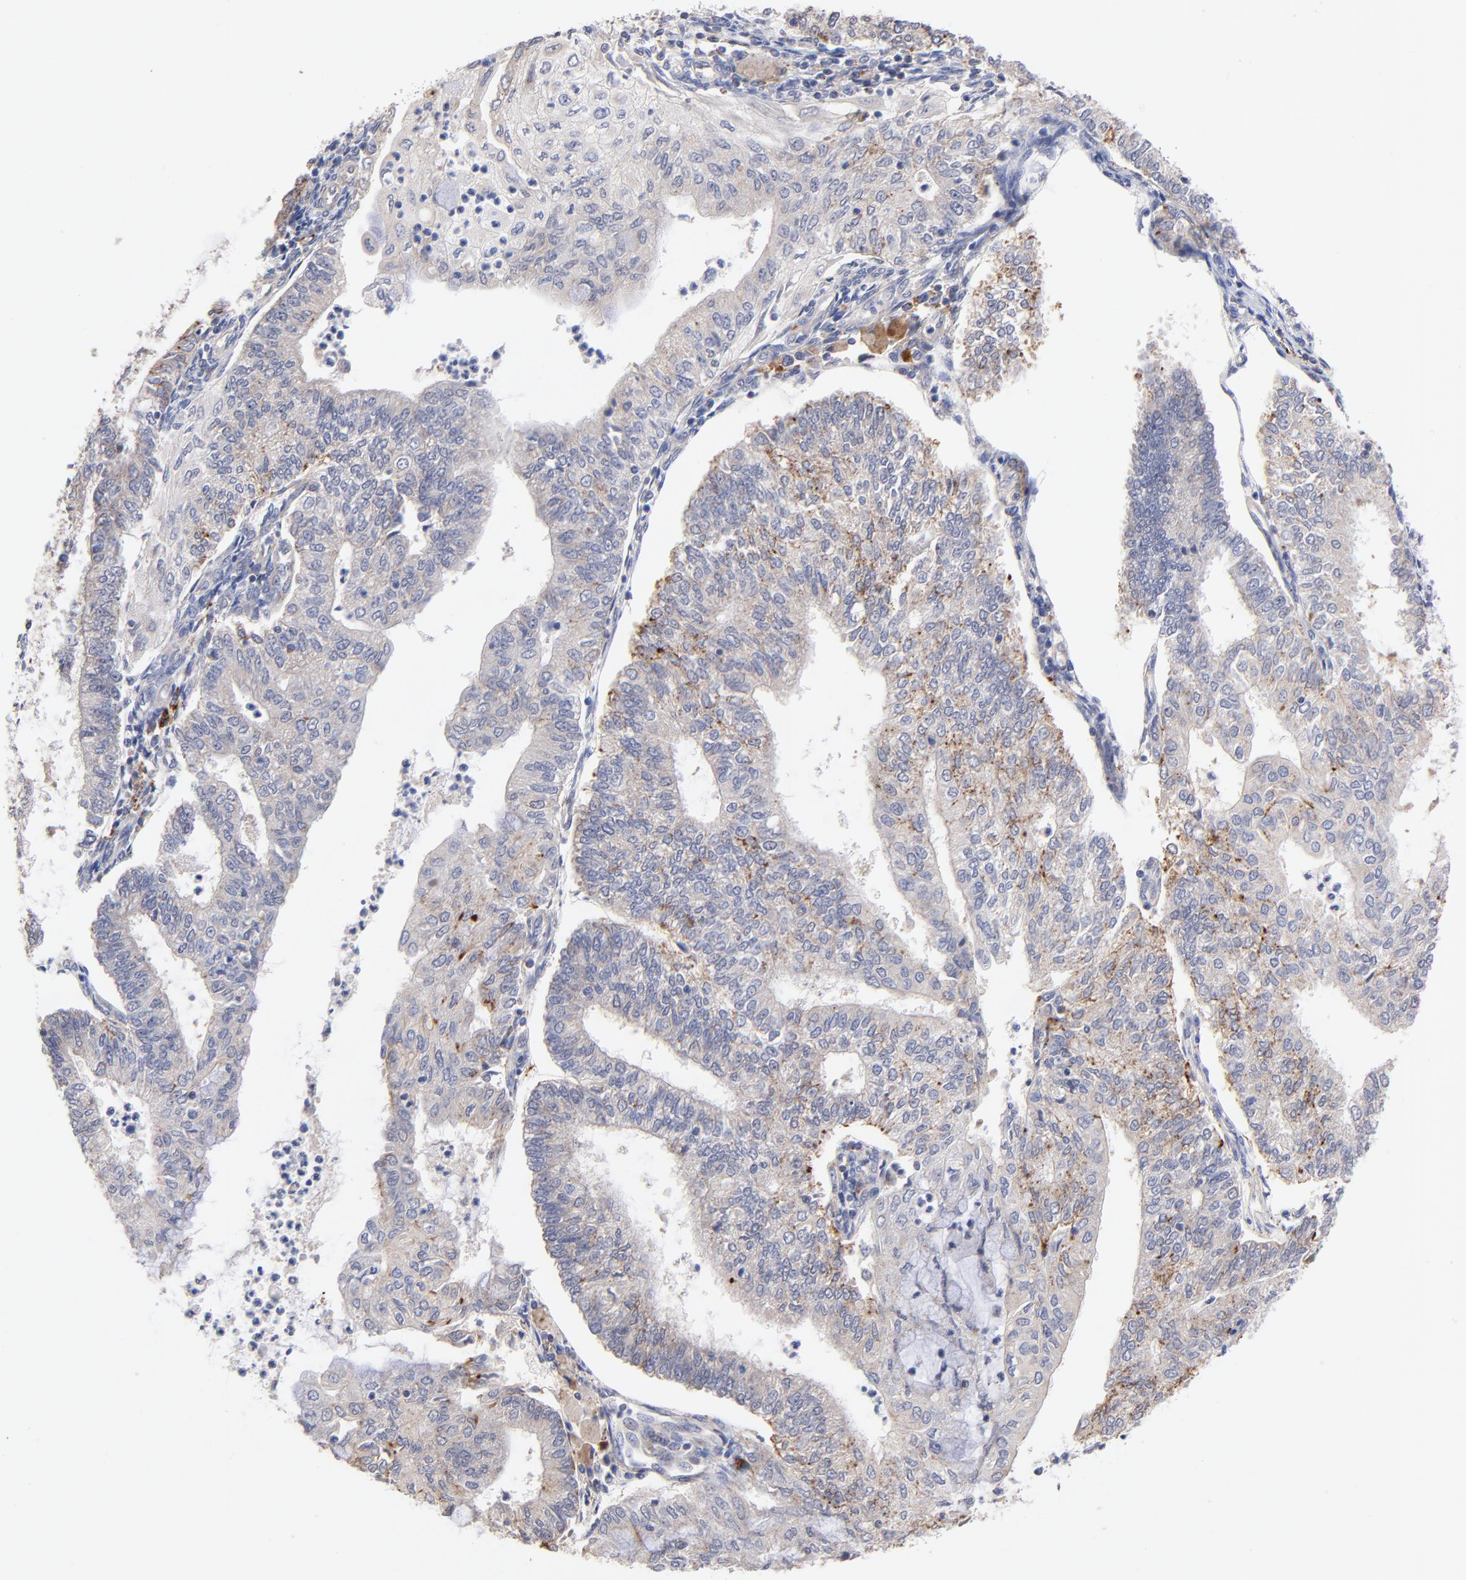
{"staining": {"intensity": "weak", "quantity": "<25%", "location": "cytoplasmic/membranous"}, "tissue": "endometrial cancer", "cell_type": "Tumor cells", "image_type": "cancer", "snomed": [{"axis": "morphology", "description": "Adenocarcinoma, NOS"}, {"axis": "topography", "description": "Endometrium"}], "caption": "Immunohistochemical staining of human endometrial adenocarcinoma shows no significant expression in tumor cells.", "gene": "PDE4B", "patient": {"sex": "female", "age": 59}}